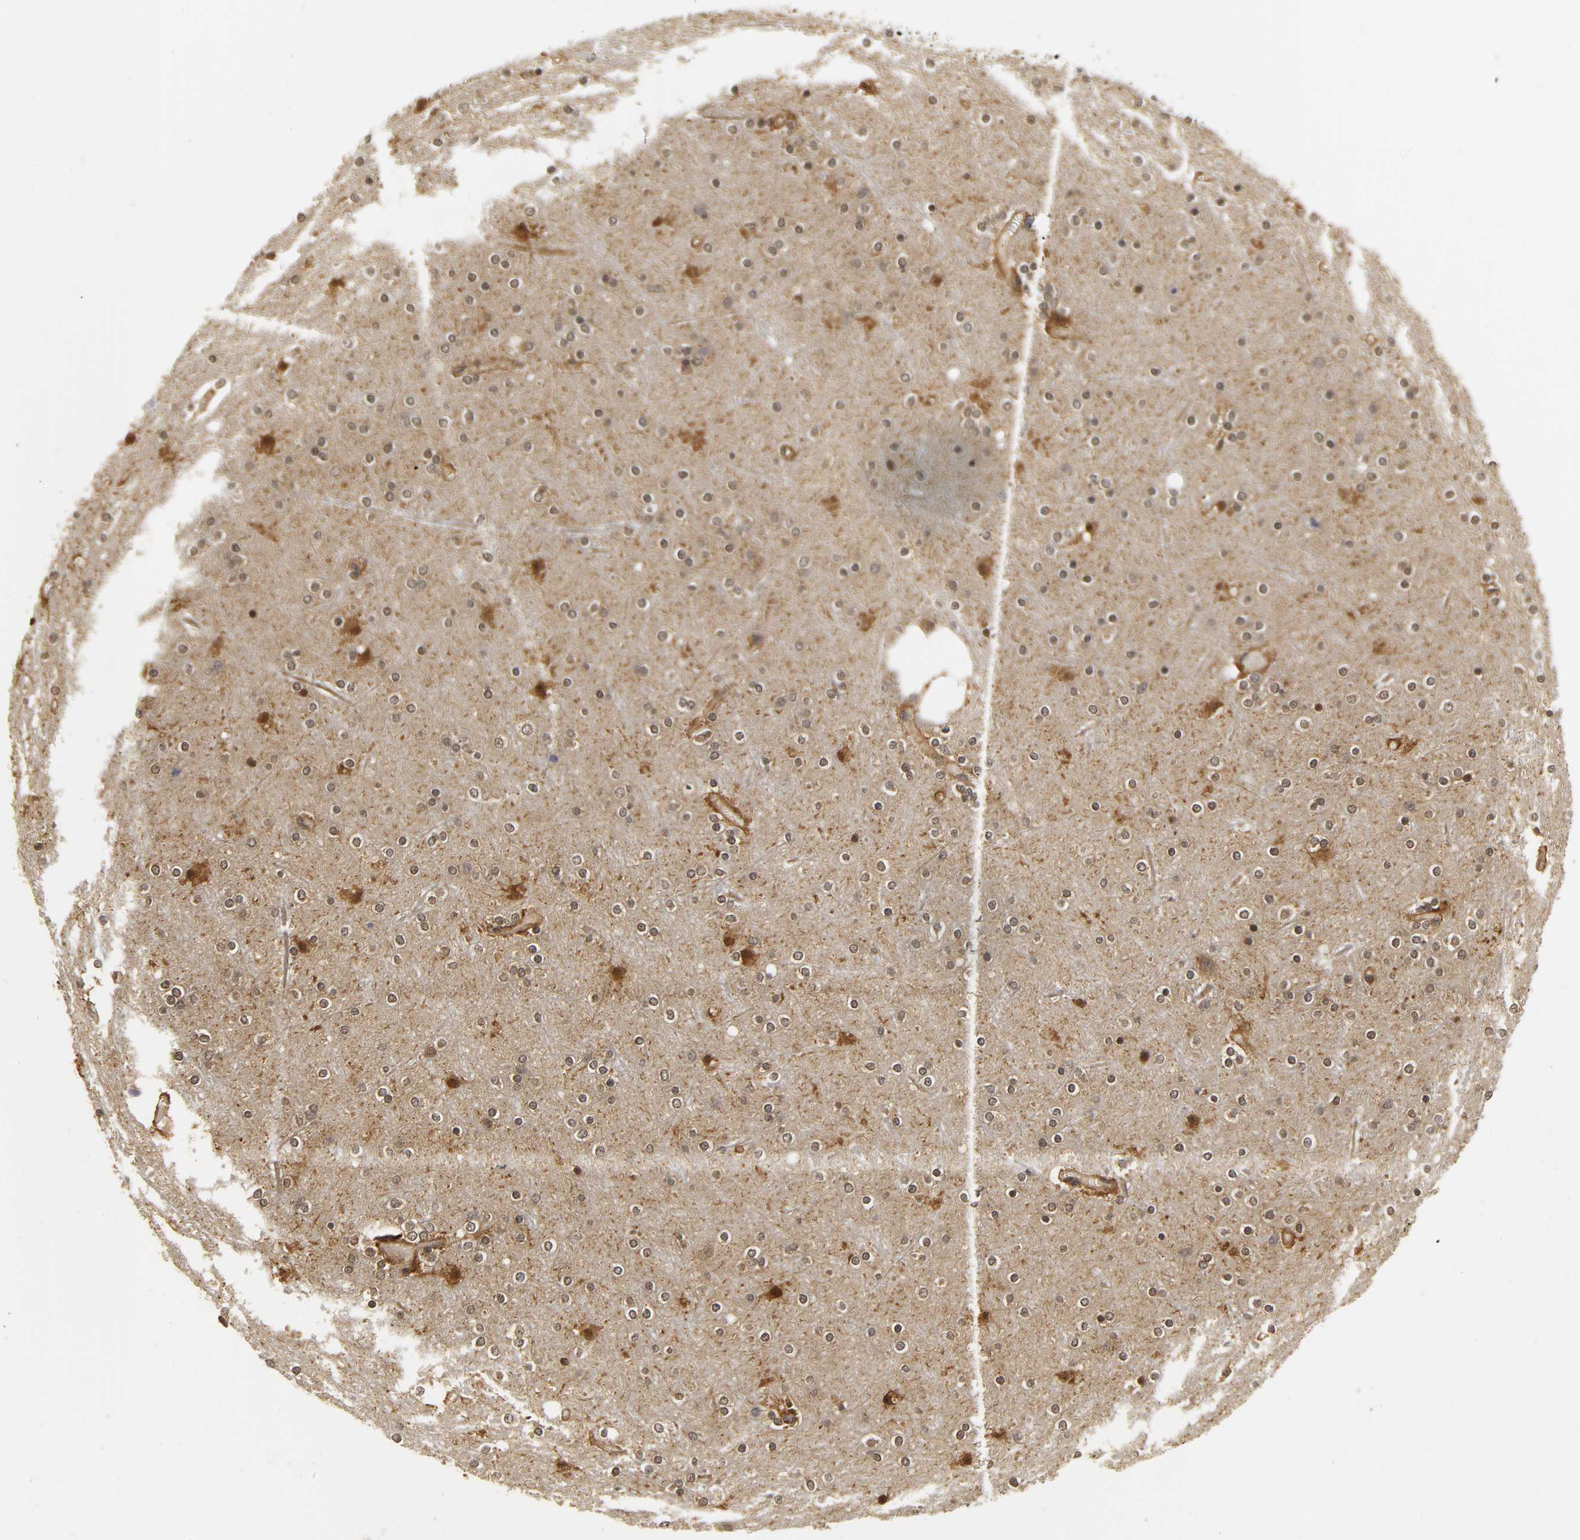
{"staining": {"intensity": "weak", "quantity": ">75%", "location": "cytoplasmic/membranous"}, "tissue": "cerebral cortex", "cell_type": "Endothelial cells", "image_type": "normal", "snomed": [{"axis": "morphology", "description": "Normal tissue, NOS"}, {"axis": "topography", "description": "Cerebral cortex"}], "caption": "This histopathology image reveals IHC staining of unremarkable human cerebral cortex, with low weak cytoplasmic/membranous positivity in approximately >75% of endothelial cells.", "gene": "PARK7", "patient": {"sex": "female", "age": 54}}